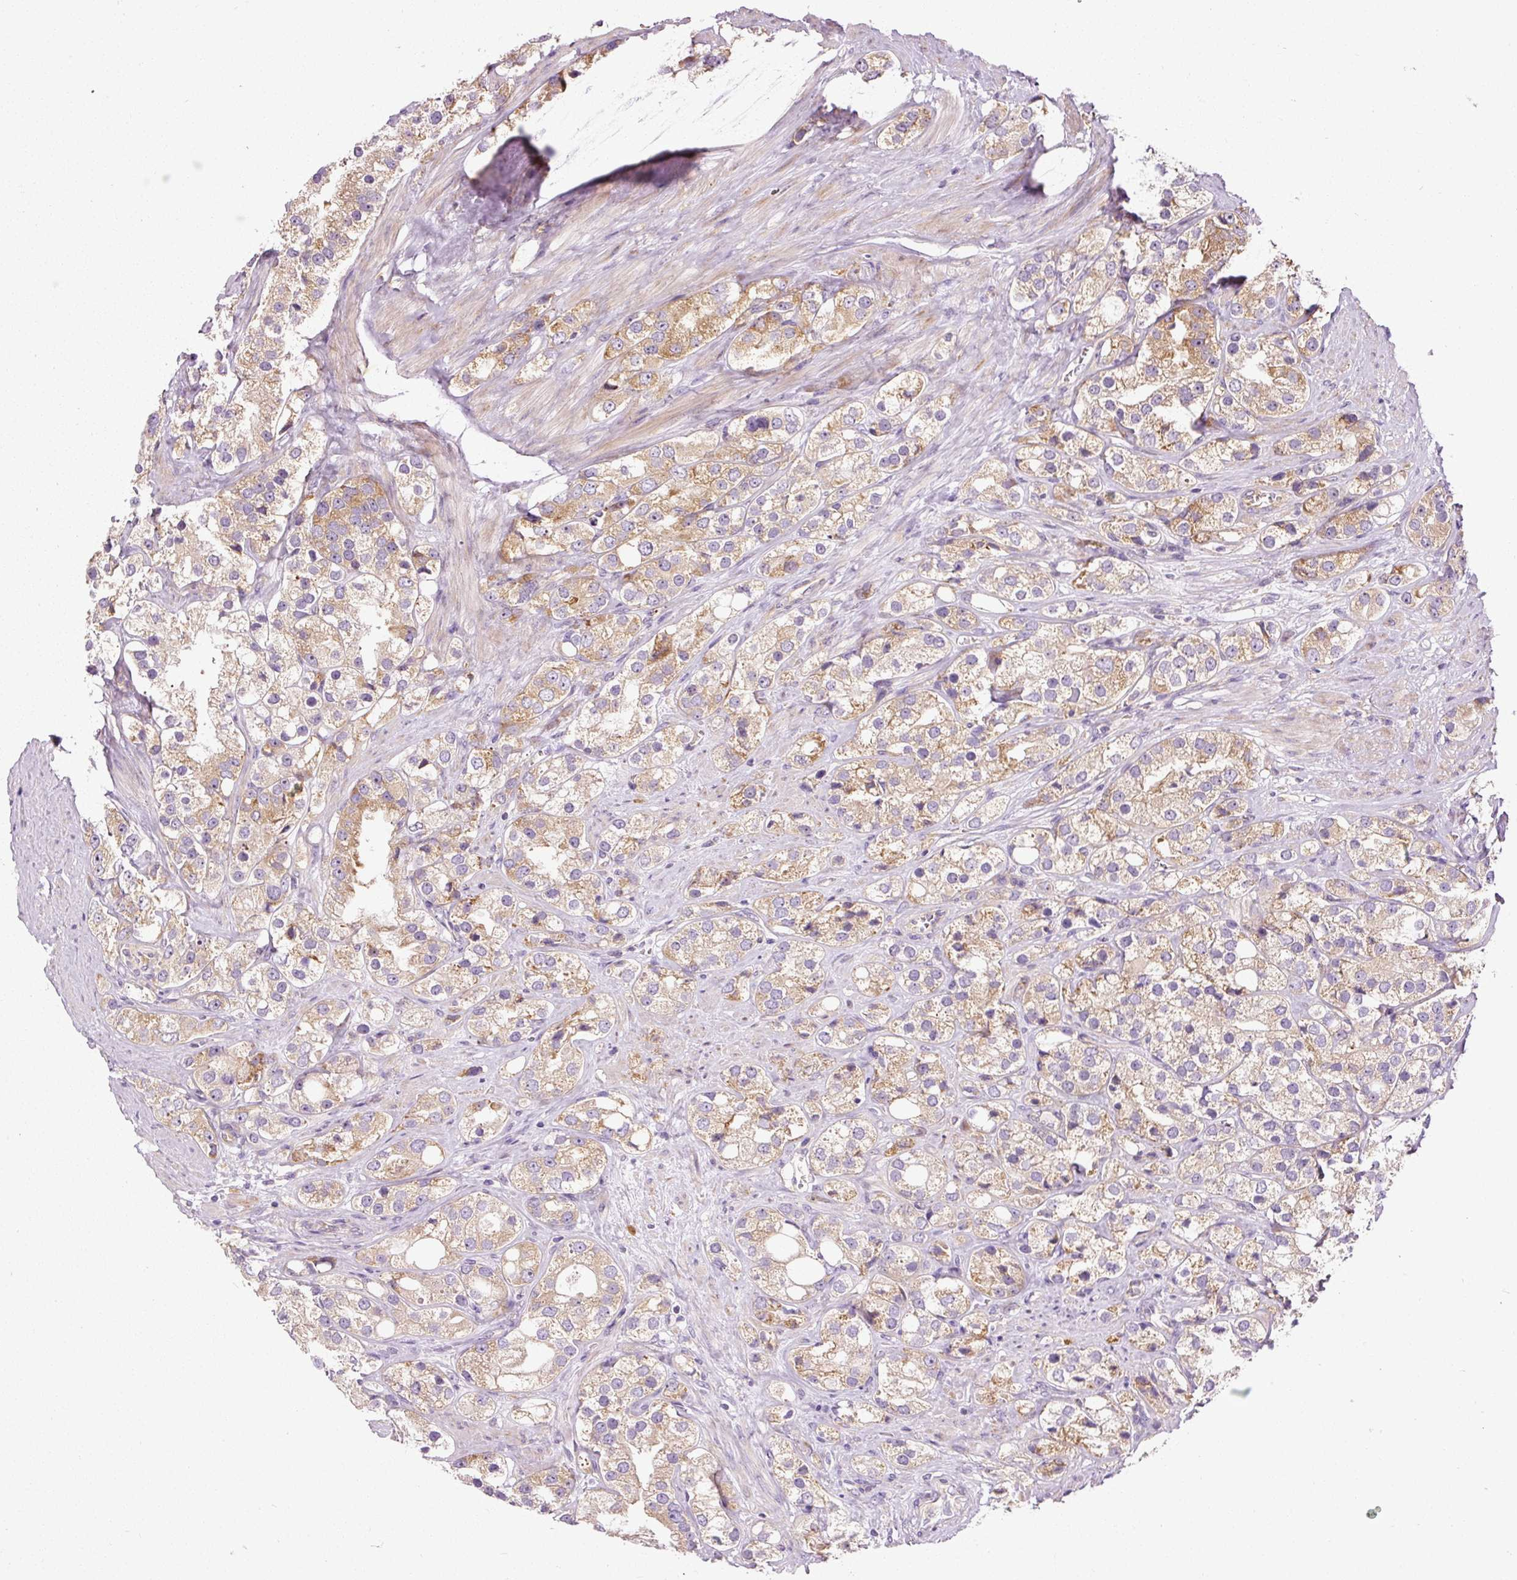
{"staining": {"intensity": "moderate", "quantity": ">75%", "location": "cytoplasmic/membranous"}, "tissue": "prostate cancer", "cell_type": "Tumor cells", "image_type": "cancer", "snomed": [{"axis": "morphology", "description": "Adenocarcinoma, NOS"}, {"axis": "topography", "description": "Prostate"}], "caption": "Immunohistochemical staining of human prostate cancer displays medium levels of moderate cytoplasmic/membranous staining in about >75% of tumor cells.", "gene": "RPL10A", "patient": {"sex": "male", "age": 79}}